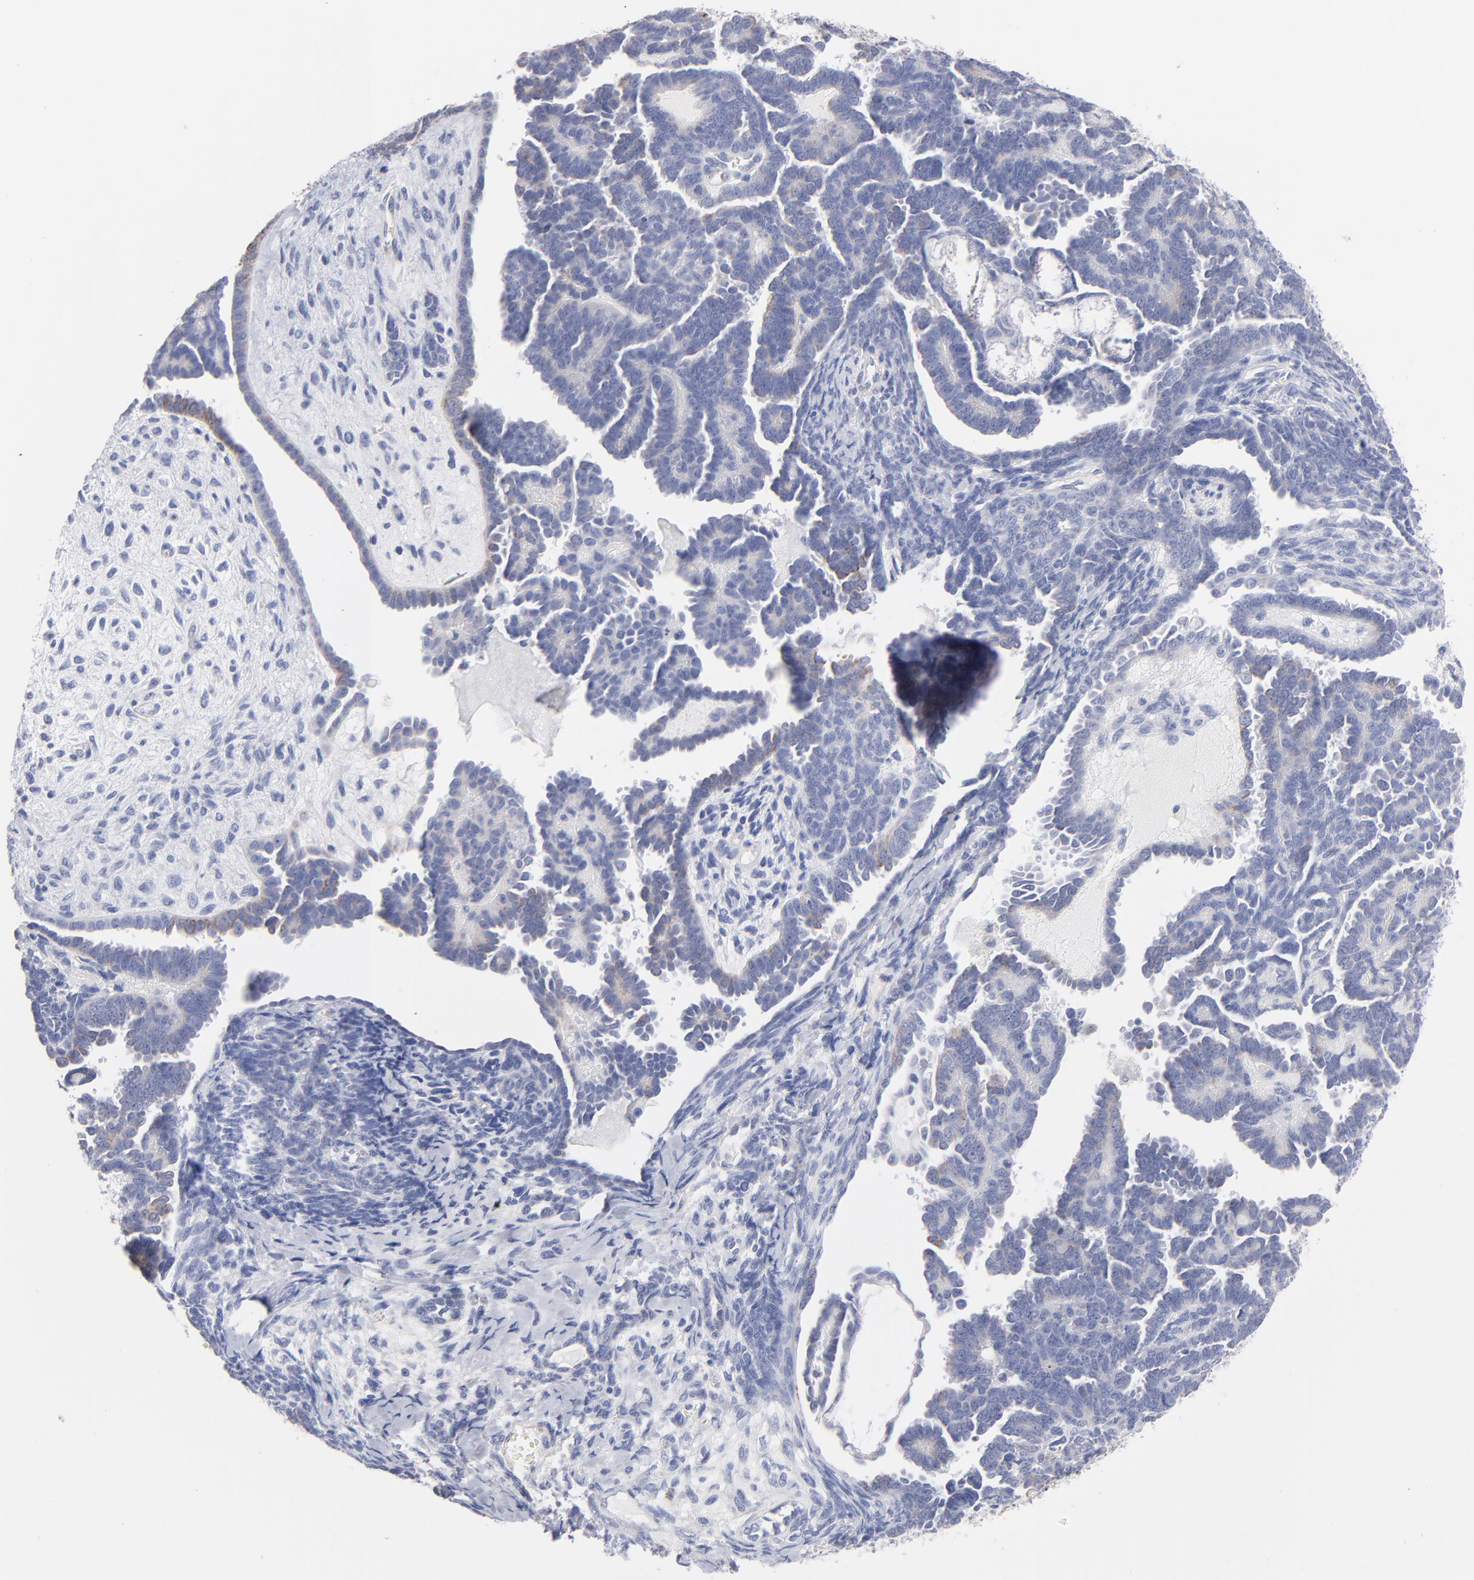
{"staining": {"intensity": "negative", "quantity": "none", "location": "none"}, "tissue": "endometrial cancer", "cell_type": "Tumor cells", "image_type": "cancer", "snomed": [{"axis": "morphology", "description": "Neoplasm, malignant, NOS"}, {"axis": "topography", "description": "Endometrium"}], "caption": "Endometrial cancer (neoplasm (malignant)) was stained to show a protein in brown. There is no significant positivity in tumor cells.", "gene": "TST", "patient": {"sex": "female", "age": 74}}